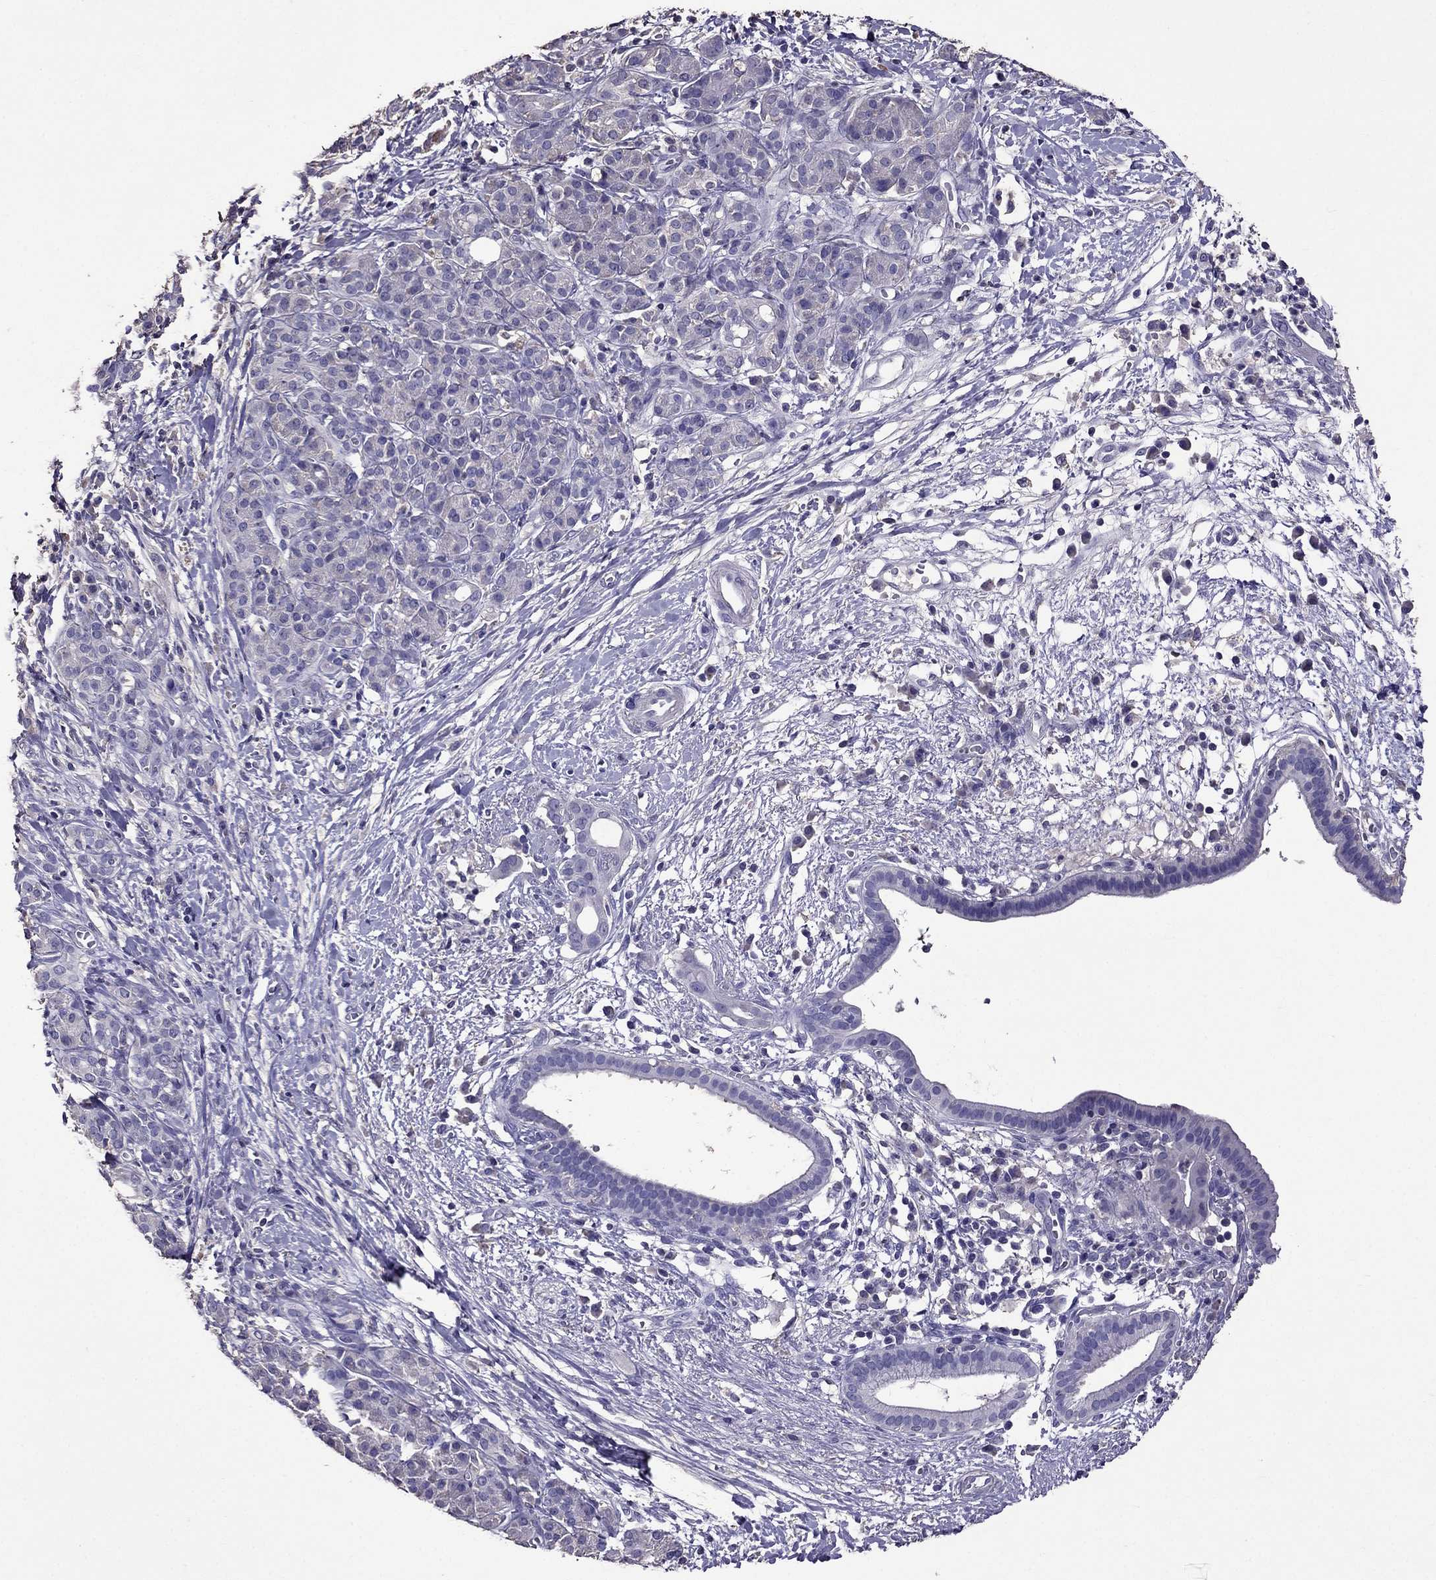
{"staining": {"intensity": "negative", "quantity": "none", "location": "none"}, "tissue": "pancreatic cancer", "cell_type": "Tumor cells", "image_type": "cancer", "snomed": [{"axis": "morphology", "description": "Adenocarcinoma, NOS"}, {"axis": "topography", "description": "Pancreas"}], "caption": "DAB immunohistochemical staining of human pancreatic cancer exhibits no significant staining in tumor cells.", "gene": "NKX3-1", "patient": {"sex": "male", "age": 61}}